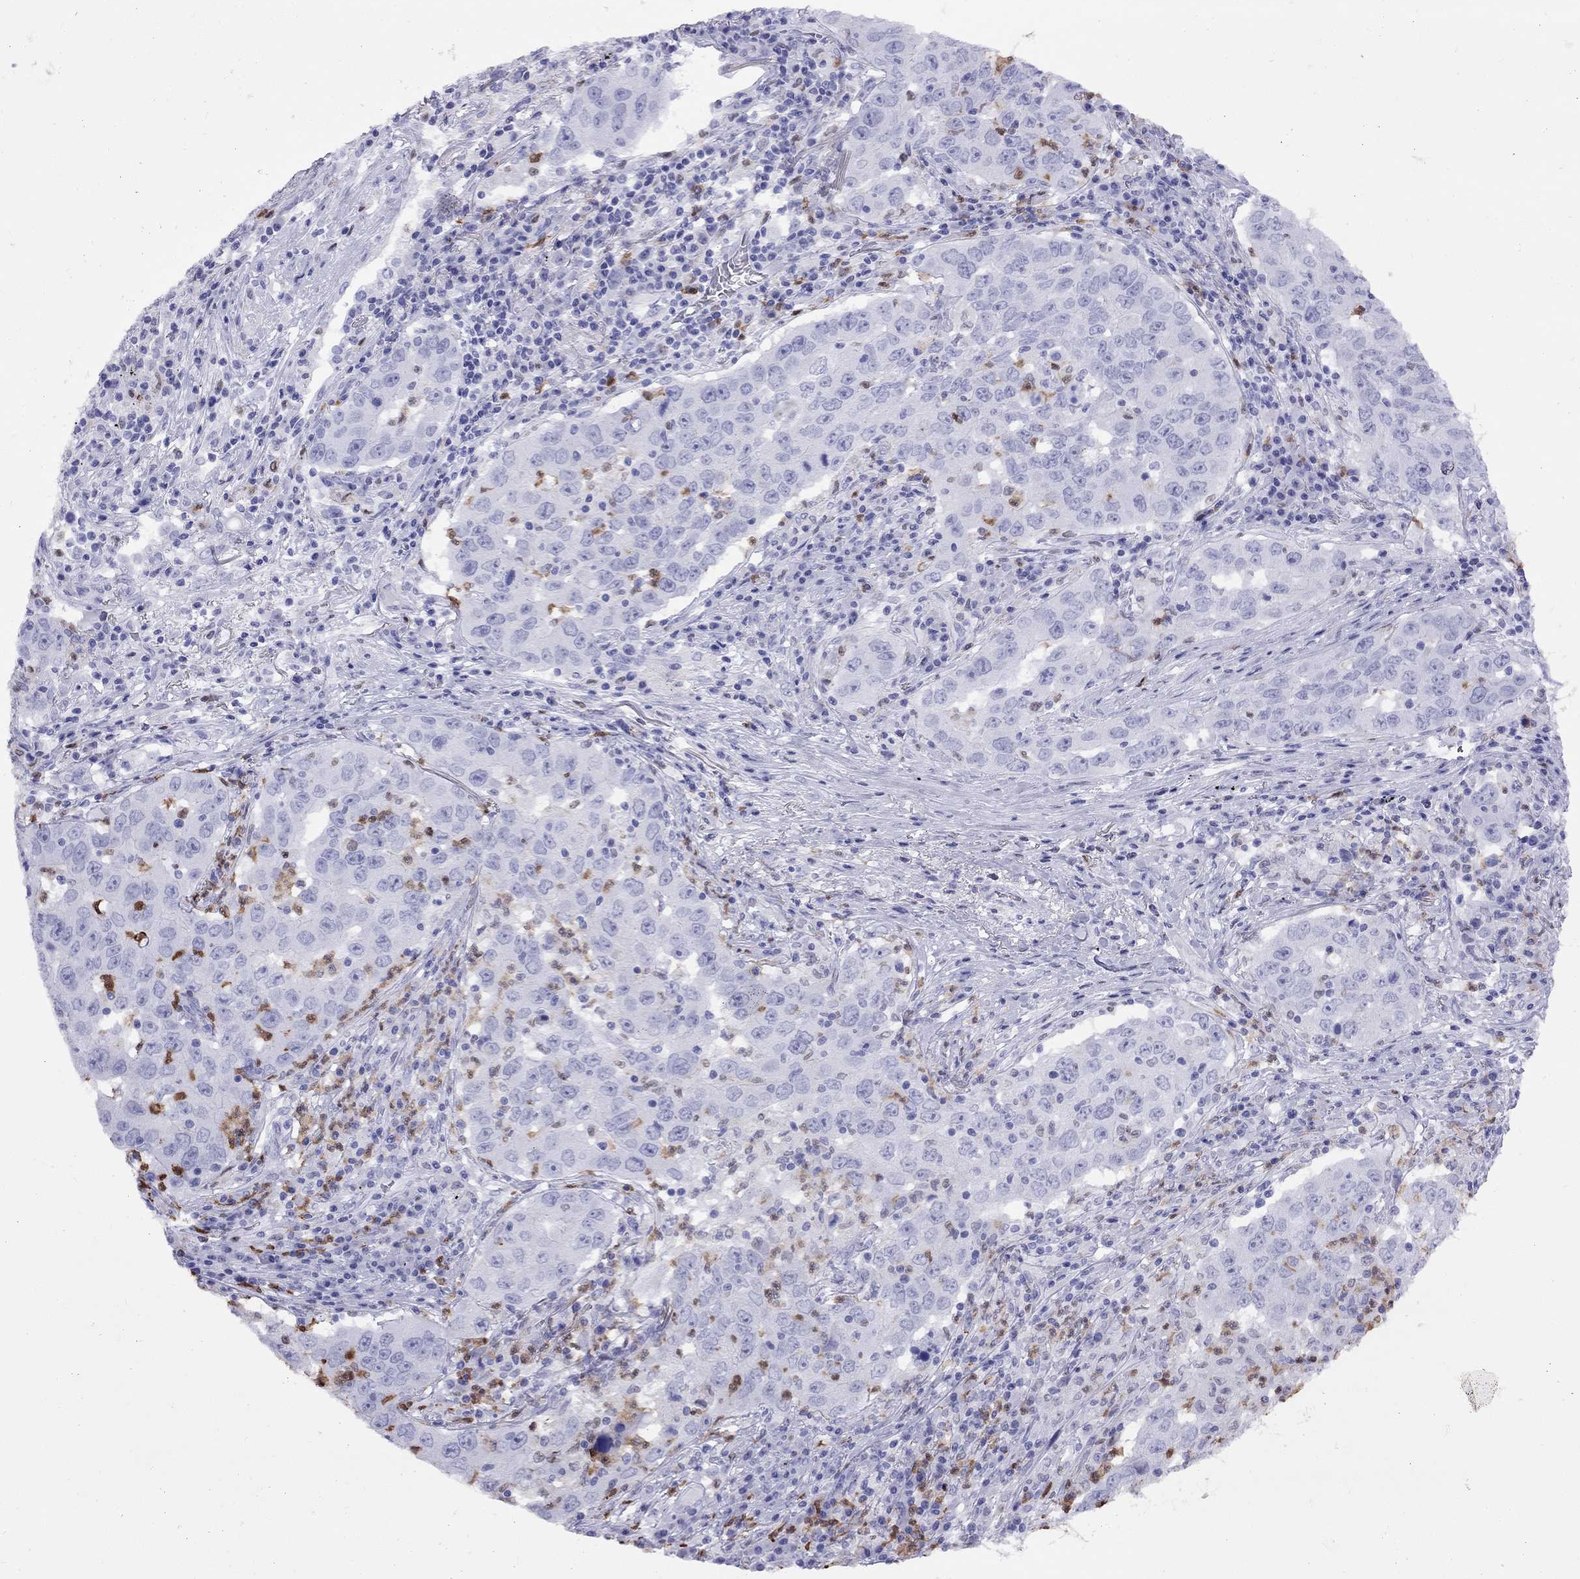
{"staining": {"intensity": "negative", "quantity": "none", "location": "none"}, "tissue": "lung cancer", "cell_type": "Tumor cells", "image_type": "cancer", "snomed": [{"axis": "morphology", "description": "Adenocarcinoma, NOS"}, {"axis": "topography", "description": "Lung"}], "caption": "Protein analysis of lung adenocarcinoma shows no significant expression in tumor cells.", "gene": "SLAMF1", "patient": {"sex": "male", "age": 73}}